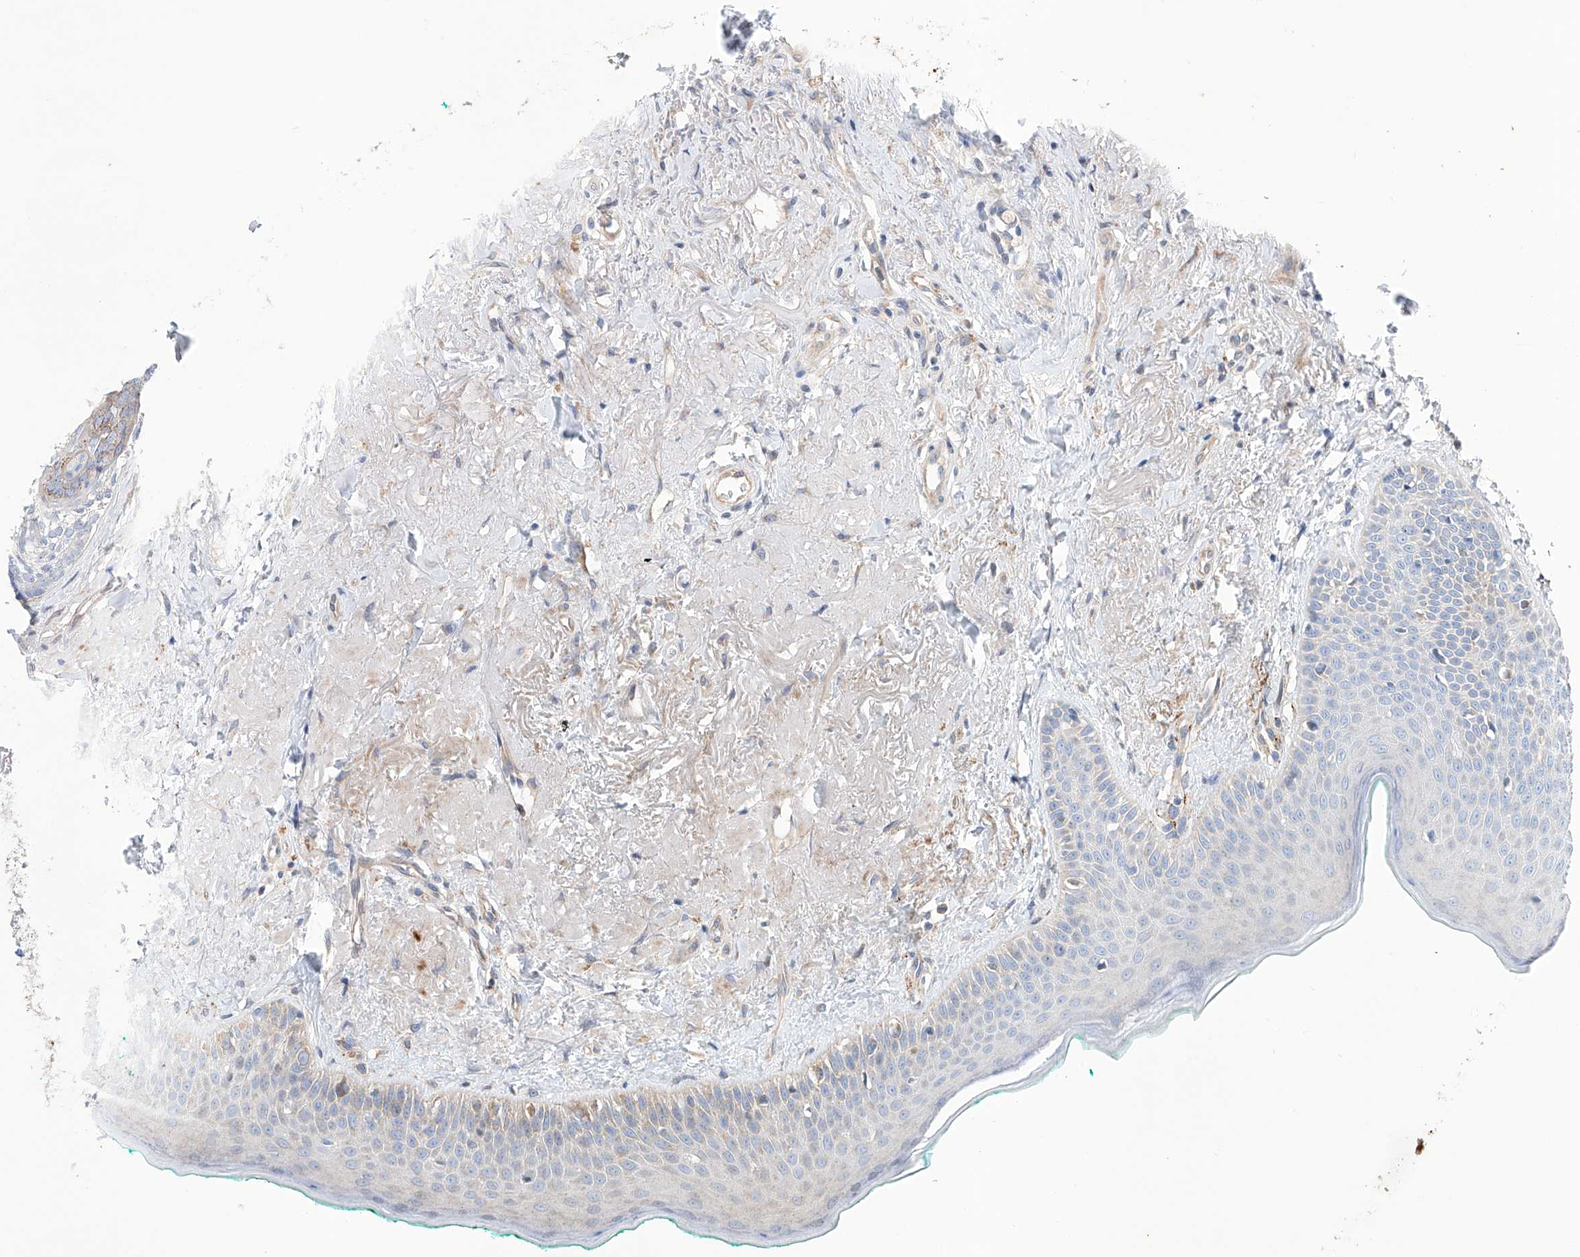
{"staining": {"intensity": "negative", "quantity": "none", "location": "none"}, "tissue": "oral mucosa", "cell_type": "Squamous epithelial cells", "image_type": "normal", "snomed": [{"axis": "morphology", "description": "Normal tissue, NOS"}, {"axis": "topography", "description": "Oral tissue"}], "caption": "Benign oral mucosa was stained to show a protein in brown. There is no significant staining in squamous epithelial cells. (DAB immunohistochemistry (IHC), high magnification).", "gene": "AFG1L", "patient": {"sex": "female", "age": 70}}